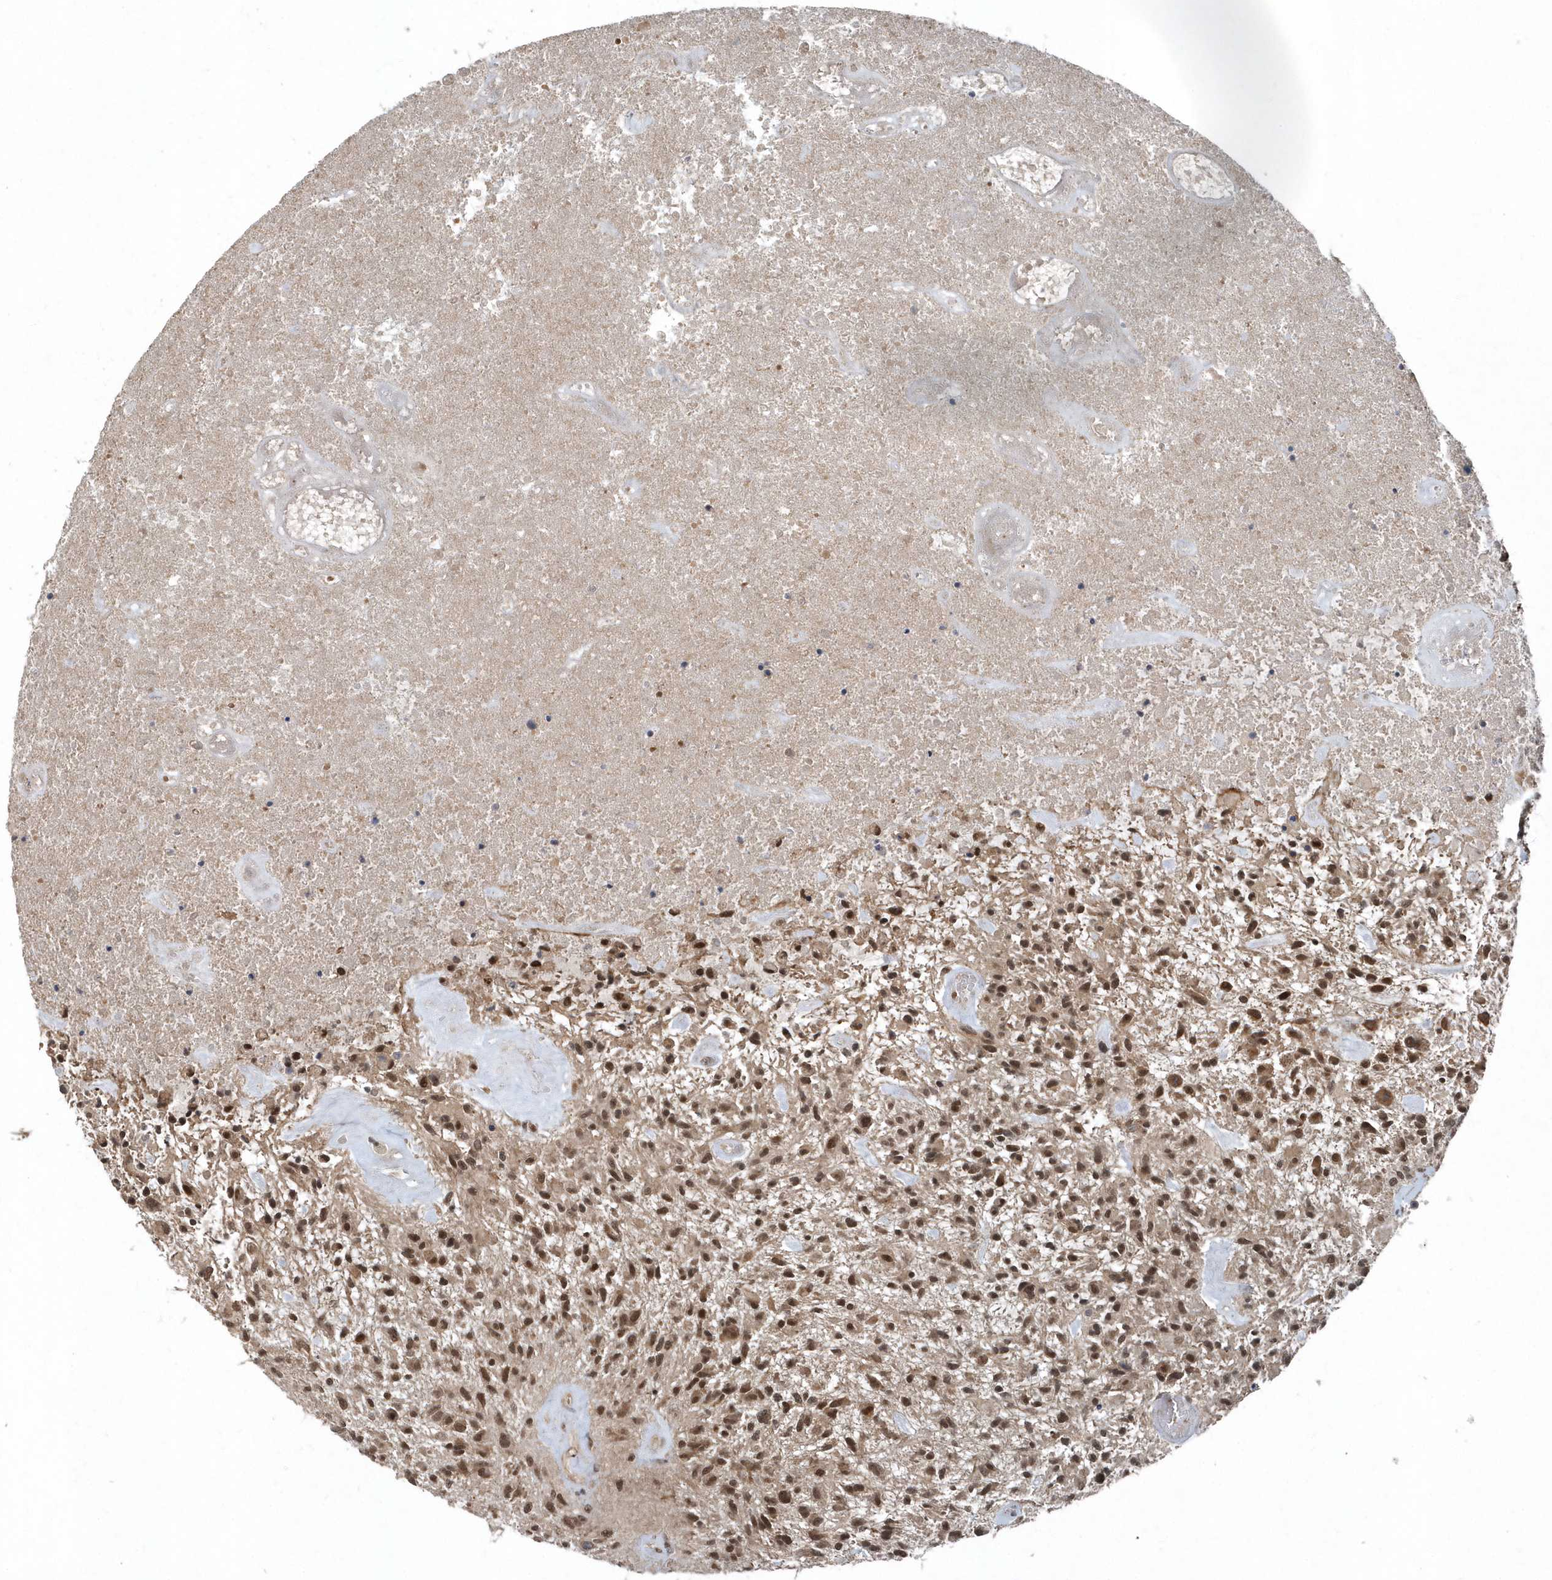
{"staining": {"intensity": "moderate", "quantity": ">75%", "location": "cytoplasmic/membranous,nuclear"}, "tissue": "glioma", "cell_type": "Tumor cells", "image_type": "cancer", "snomed": [{"axis": "morphology", "description": "Glioma, malignant, High grade"}, {"axis": "topography", "description": "Brain"}], "caption": "Glioma stained with a protein marker shows moderate staining in tumor cells.", "gene": "QTRT2", "patient": {"sex": "male", "age": 47}}